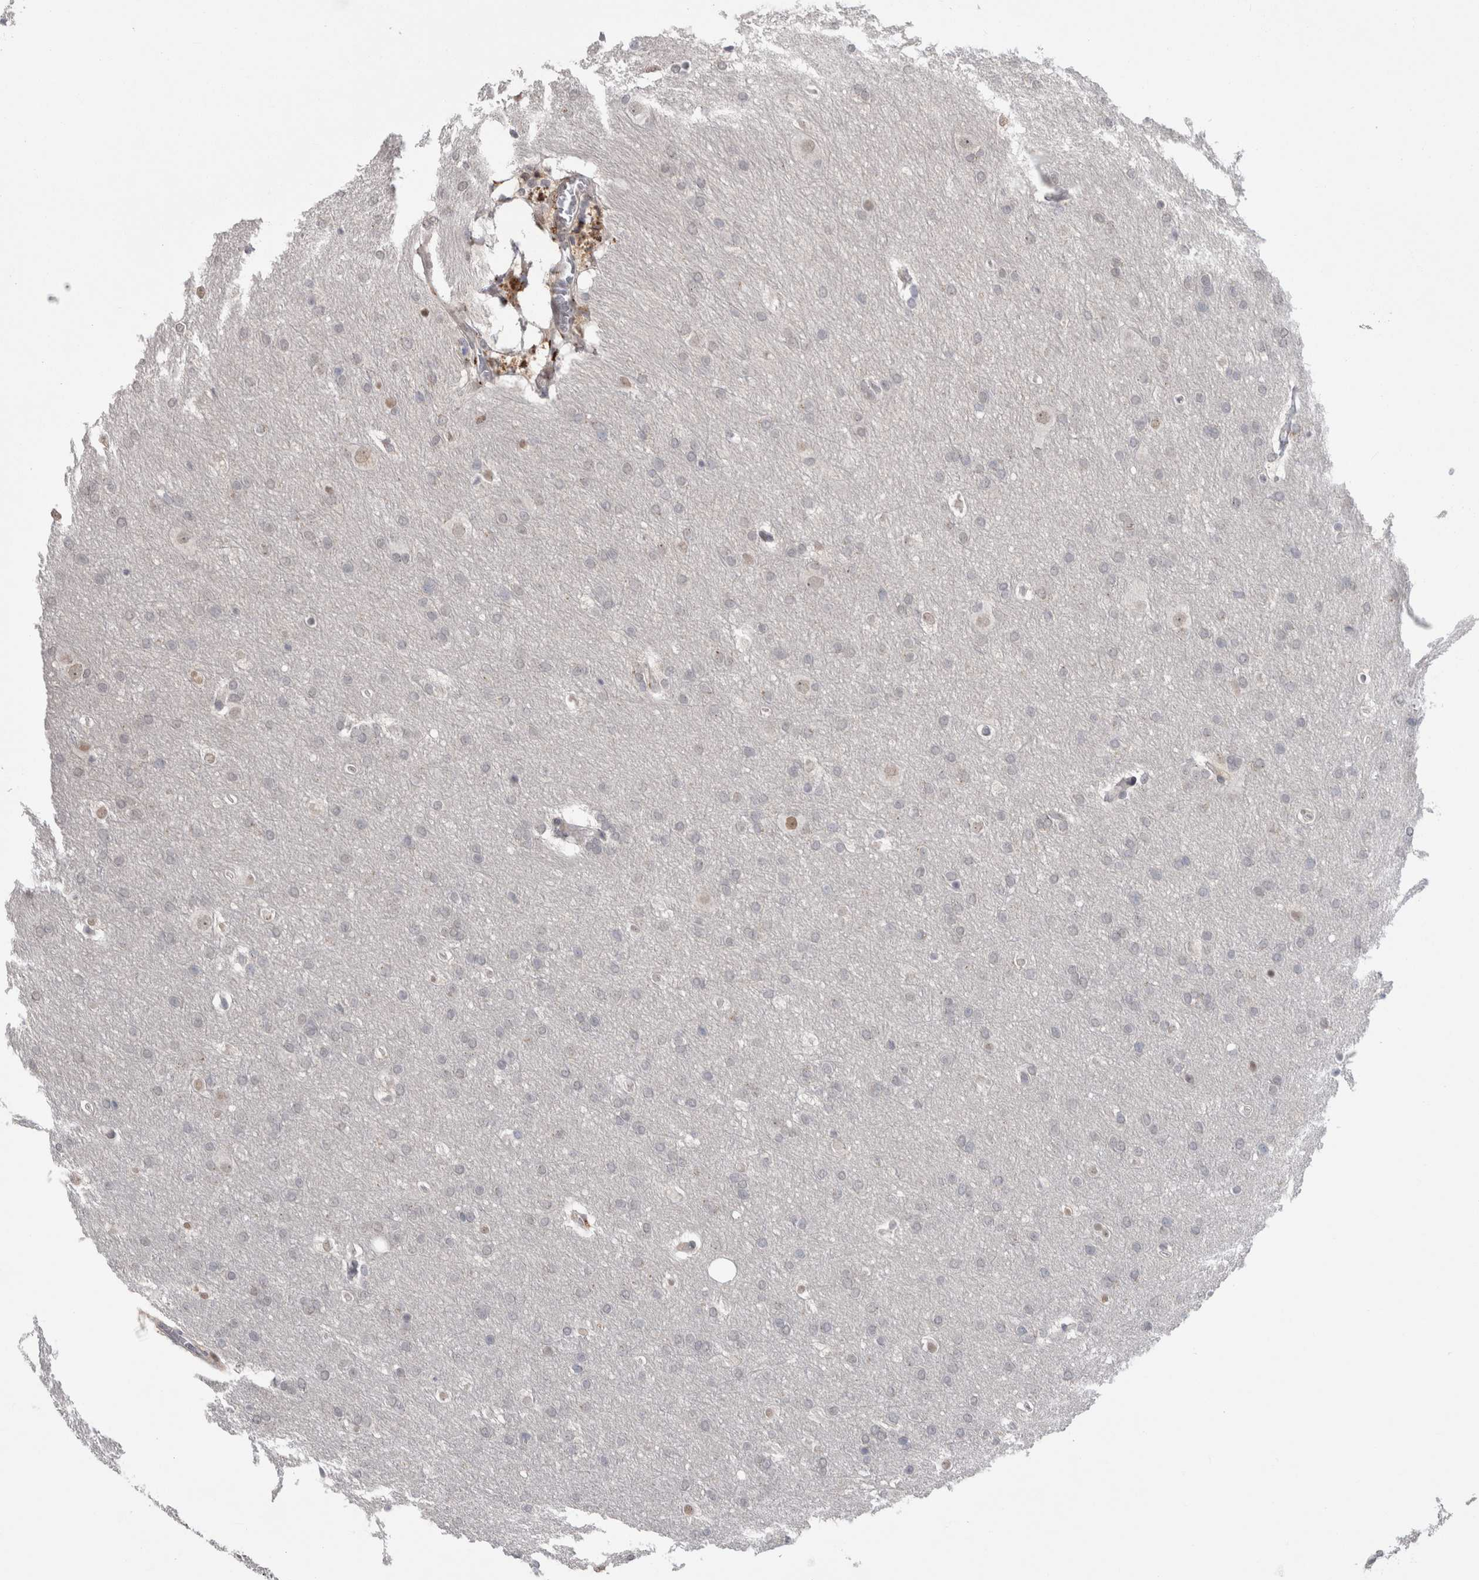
{"staining": {"intensity": "negative", "quantity": "none", "location": "none"}, "tissue": "glioma", "cell_type": "Tumor cells", "image_type": "cancer", "snomed": [{"axis": "morphology", "description": "Glioma, malignant, Low grade"}, {"axis": "topography", "description": "Brain"}], "caption": "Low-grade glioma (malignant) was stained to show a protein in brown. There is no significant expression in tumor cells.", "gene": "MTBP", "patient": {"sex": "female", "age": 37}}